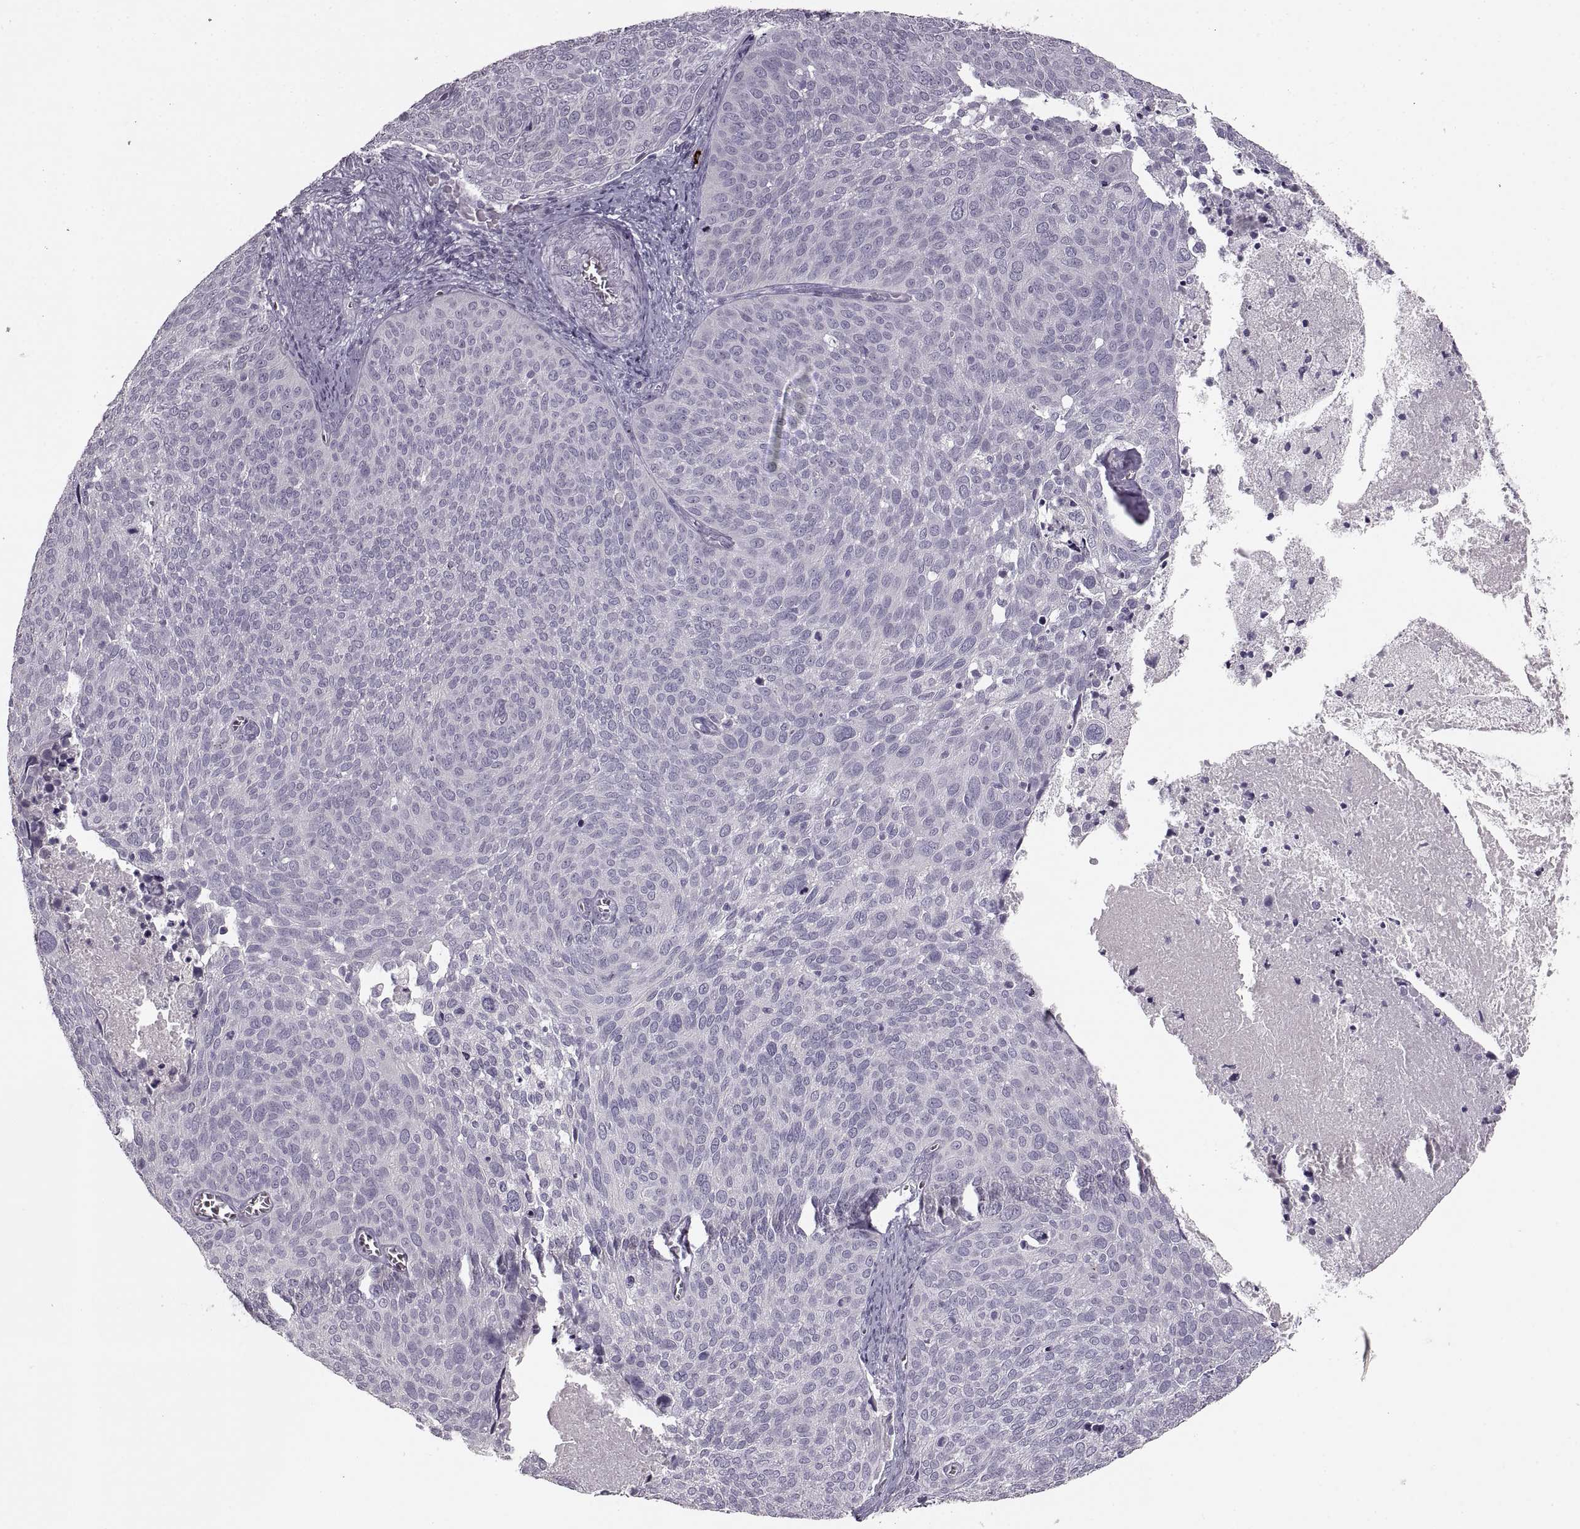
{"staining": {"intensity": "negative", "quantity": "none", "location": "none"}, "tissue": "cervical cancer", "cell_type": "Tumor cells", "image_type": "cancer", "snomed": [{"axis": "morphology", "description": "Squamous cell carcinoma, NOS"}, {"axis": "topography", "description": "Cervix"}], "caption": "Tumor cells are negative for brown protein staining in squamous cell carcinoma (cervical). (DAB (3,3'-diaminobenzidine) IHC with hematoxylin counter stain).", "gene": "CNTN1", "patient": {"sex": "female", "age": 39}}